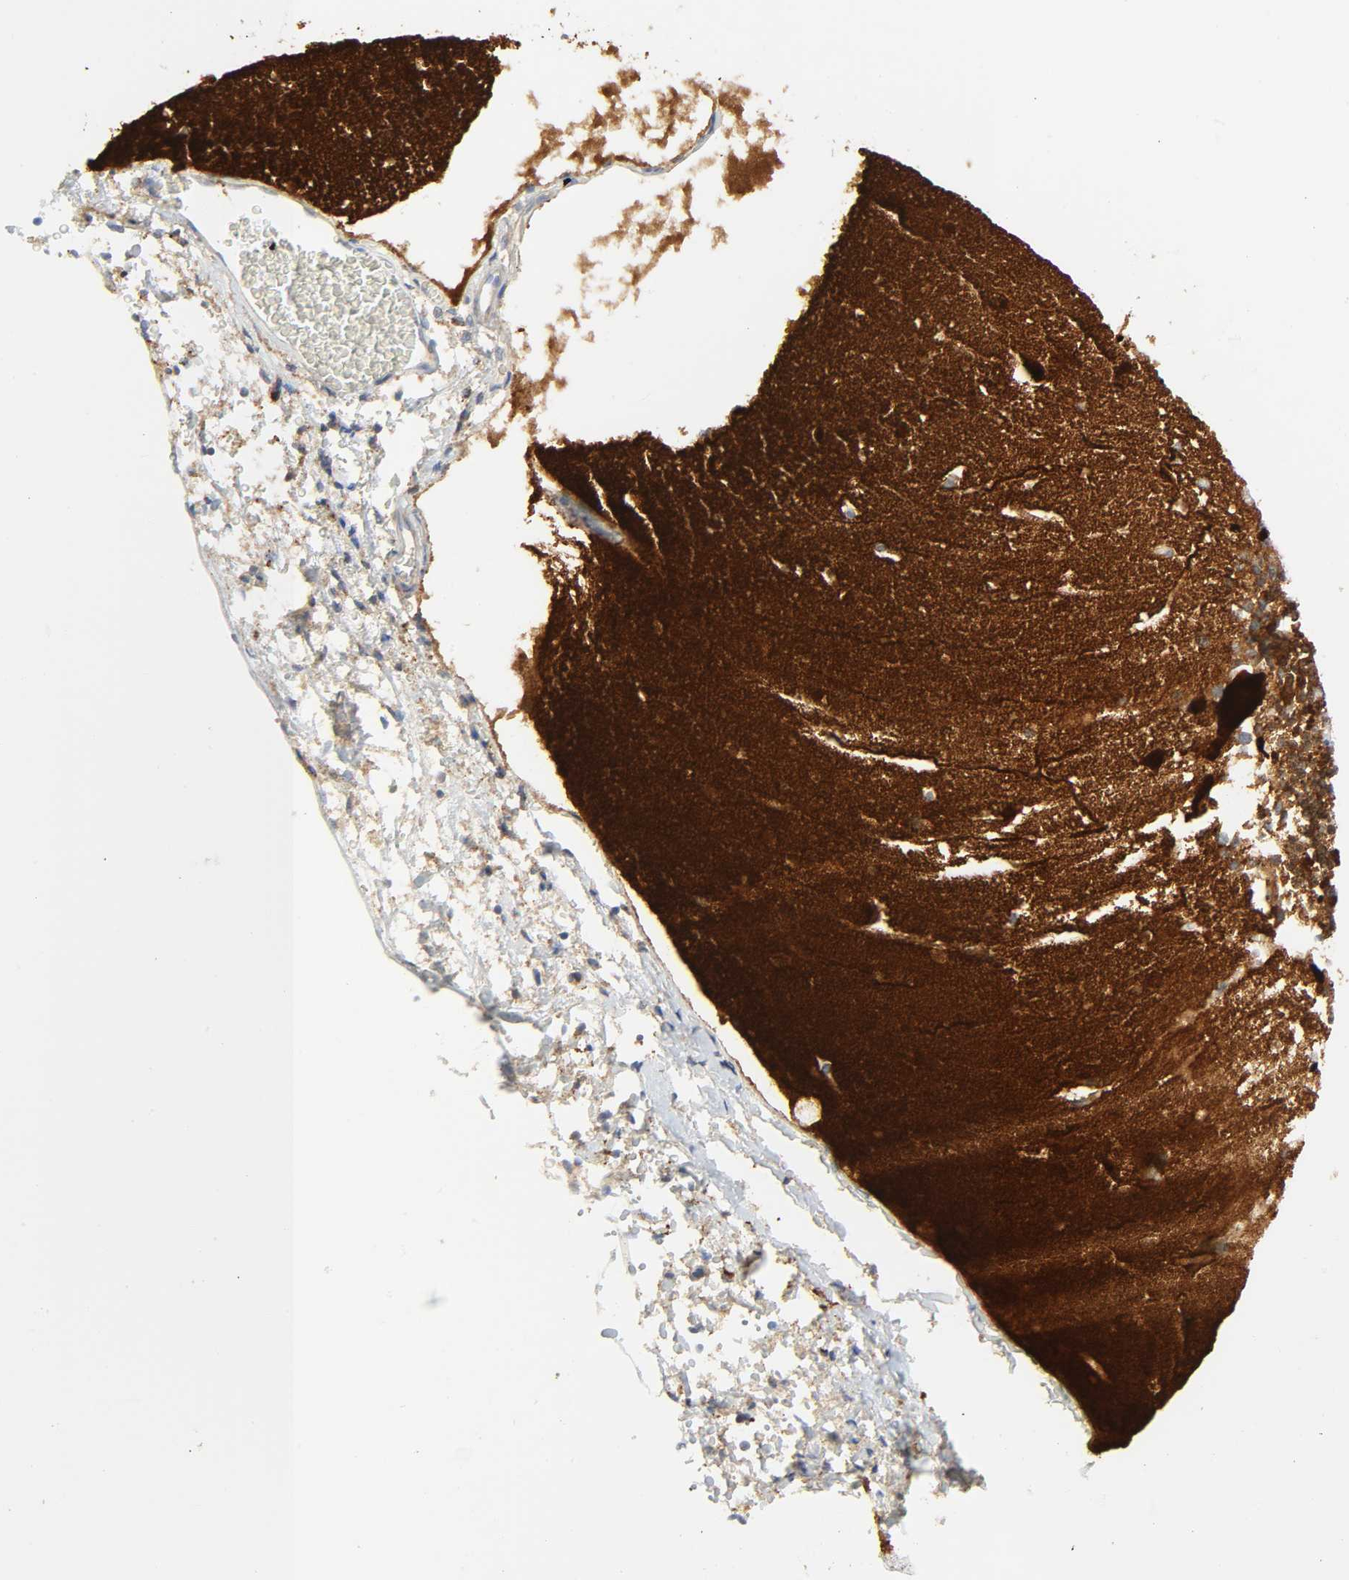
{"staining": {"intensity": "strong", "quantity": ">75%", "location": "cytoplasmic/membranous,nuclear"}, "tissue": "cerebellum", "cell_type": "Cells in granular layer", "image_type": "normal", "snomed": [{"axis": "morphology", "description": "Normal tissue, NOS"}, {"axis": "topography", "description": "Cerebellum"}], "caption": "Unremarkable cerebellum displays strong cytoplasmic/membranous,nuclear staining in approximately >75% of cells in granular layer, visualized by immunohistochemistry. The staining was performed using DAB, with brown indicating positive protein expression. Nuclei are stained blue with hematoxylin.", "gene": "CAMK2A", "patient": {"sex": "female", "age": 19}}